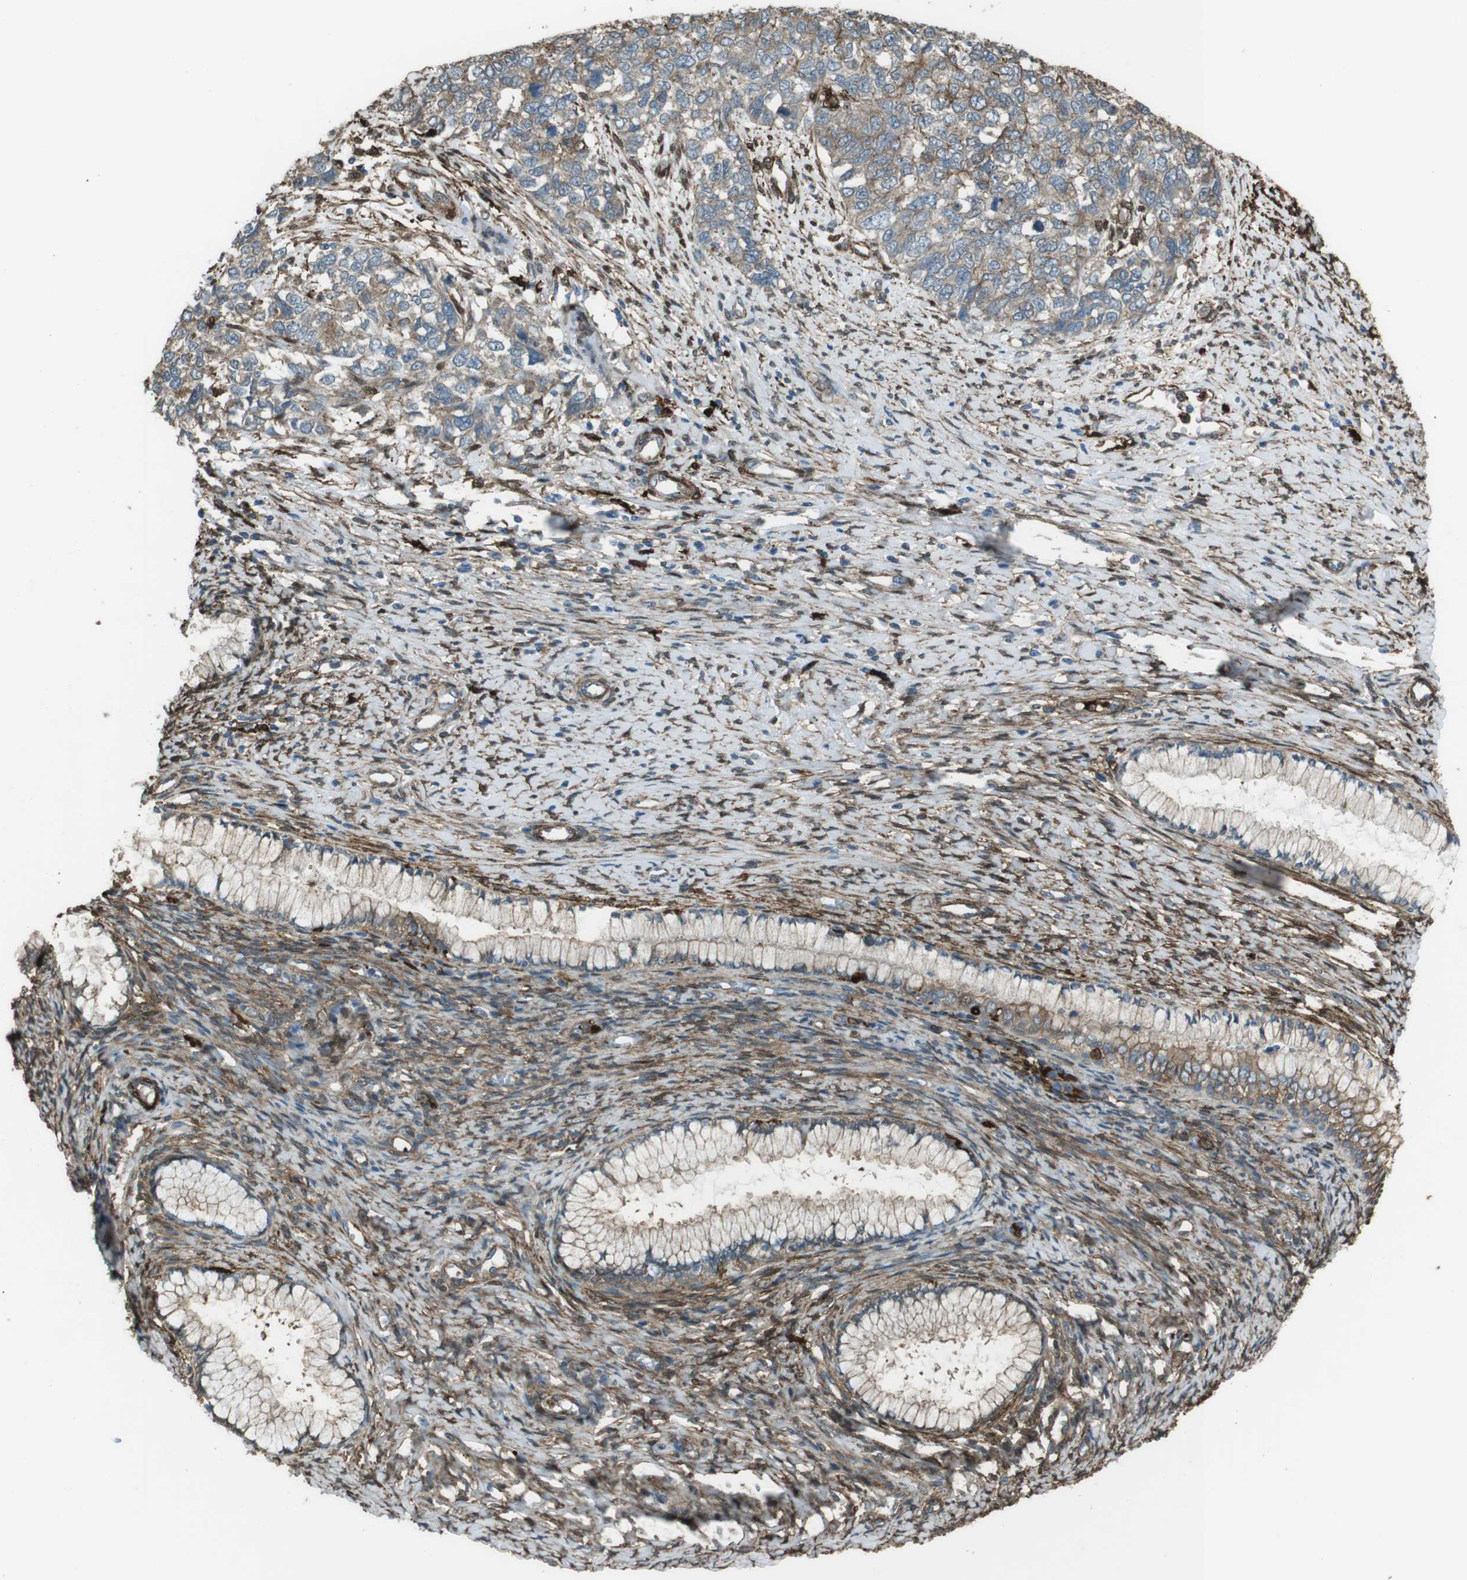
{"staining": {"intensity": "moderate", "quantity": ">75%", "location": "cytoplasmic/membranous"}, "tissue": "cervical cancer", "cell_type": "Tumor cells", "image_type": "cancer", "snomed": [{"axis": "morphology", "description": "Squamous cell carcinoma, NOS"}, {"axis": "topography", "description": "Cervix"}], "caption": "A medium amount of moderate cytoplasmic/membranous expression is present in about >75% of tumor cells in cervical cancer (squamous cell carcinoma) tissue.", "gene": "SFT2D1", "patient": {"sex": "female", "age": 63}}